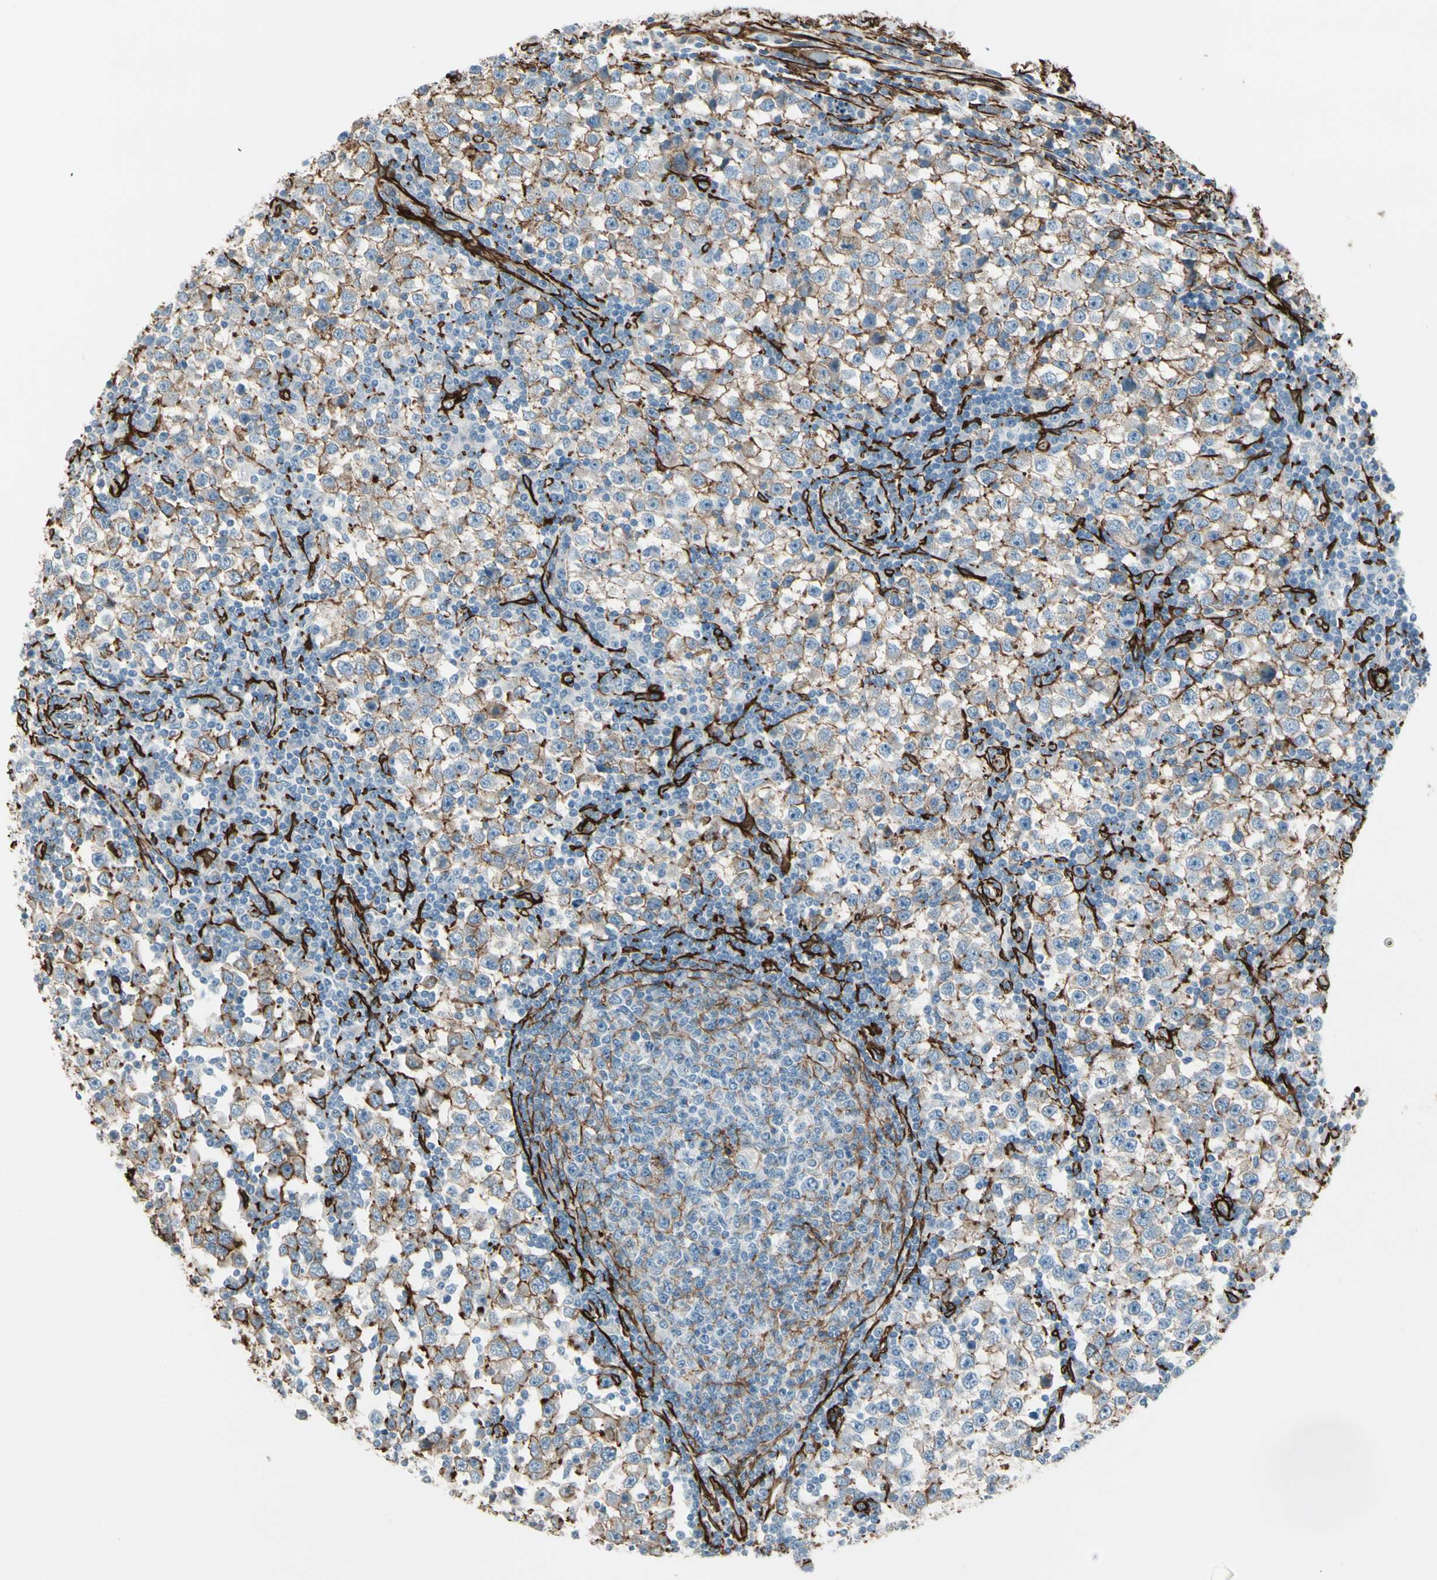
{"staining": {"intensity": "moderate", "quantity": ">75%", "location": "cytoplasmic/membranous"}, "tissue": "testis cancer", "cell_type": "Tumor cells", "image_type": "cancer", "snomed": [{"axis": "morphology", "description": "Seminoma, NOS"}, {"axis": "topography", "description": "Testis"}], "caption": "Immunohistochemical staining of human testis cancer shows medium levels of moderate cytoplasmic/membranous expression in approximately >75% of tumor cells. (IHC, brightfield microscopy, high magnification).", "gene": "CALD1", "patient": {"sex": "male", "age": 65}}